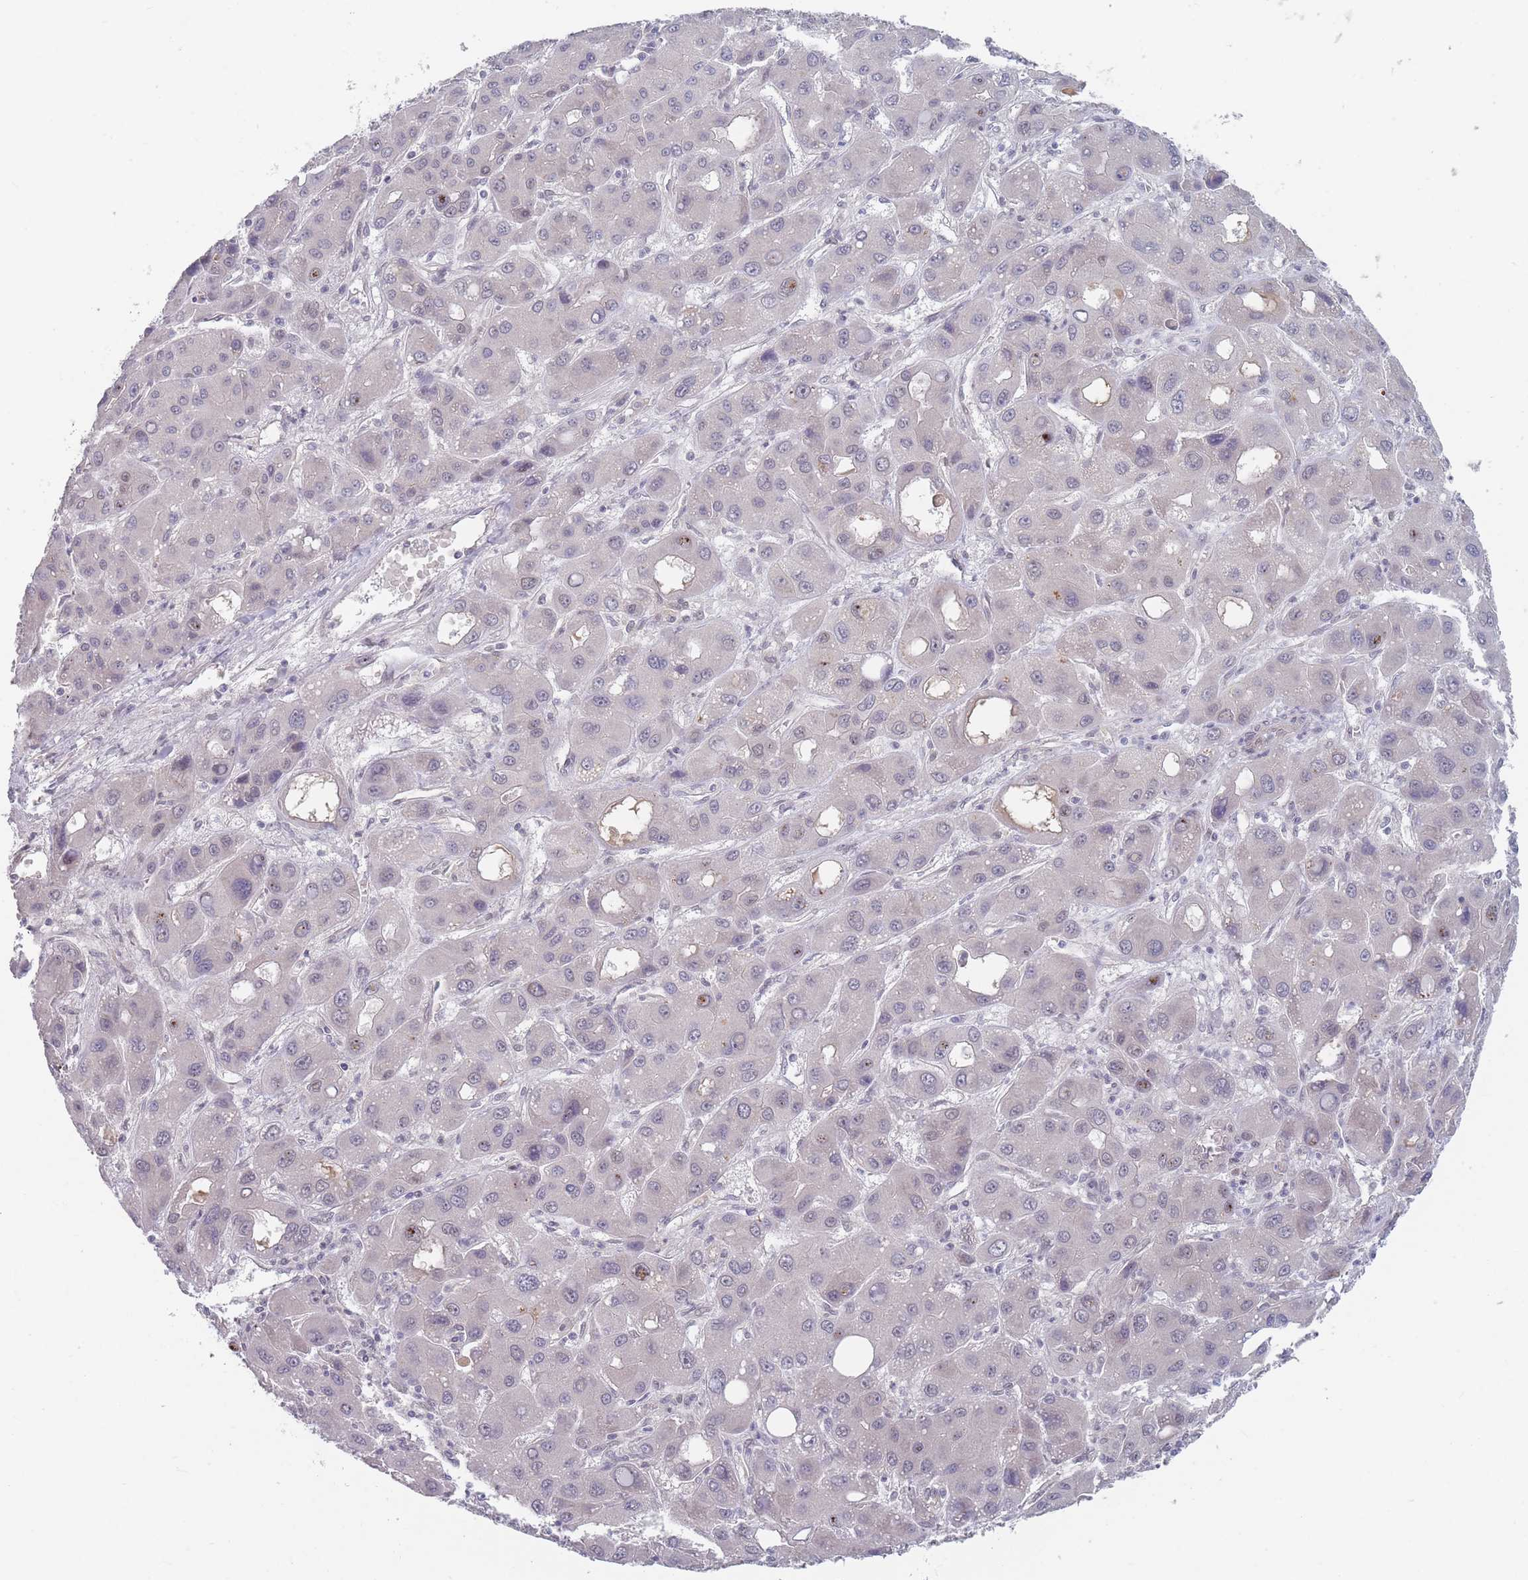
{"staining": {"intensity": "negative", "quantity": "none", "location": "none"}, "tissue": "liver cancer", "cell_type": "Tumor cells", "image_type": "cancer", "snomed": [{"axis": "morphology", "description": "Carcinoma, Hepatocellular, NOS"}, {"axis": "topography", "description": "Liver"}], "caption": "Immunohistochemistry of liver cancer (hepatocellular carcinoma) reveals no expression in tumor cells.", "gene": "ANKRD10", "patient": {"sex": "male", "age": 55}}